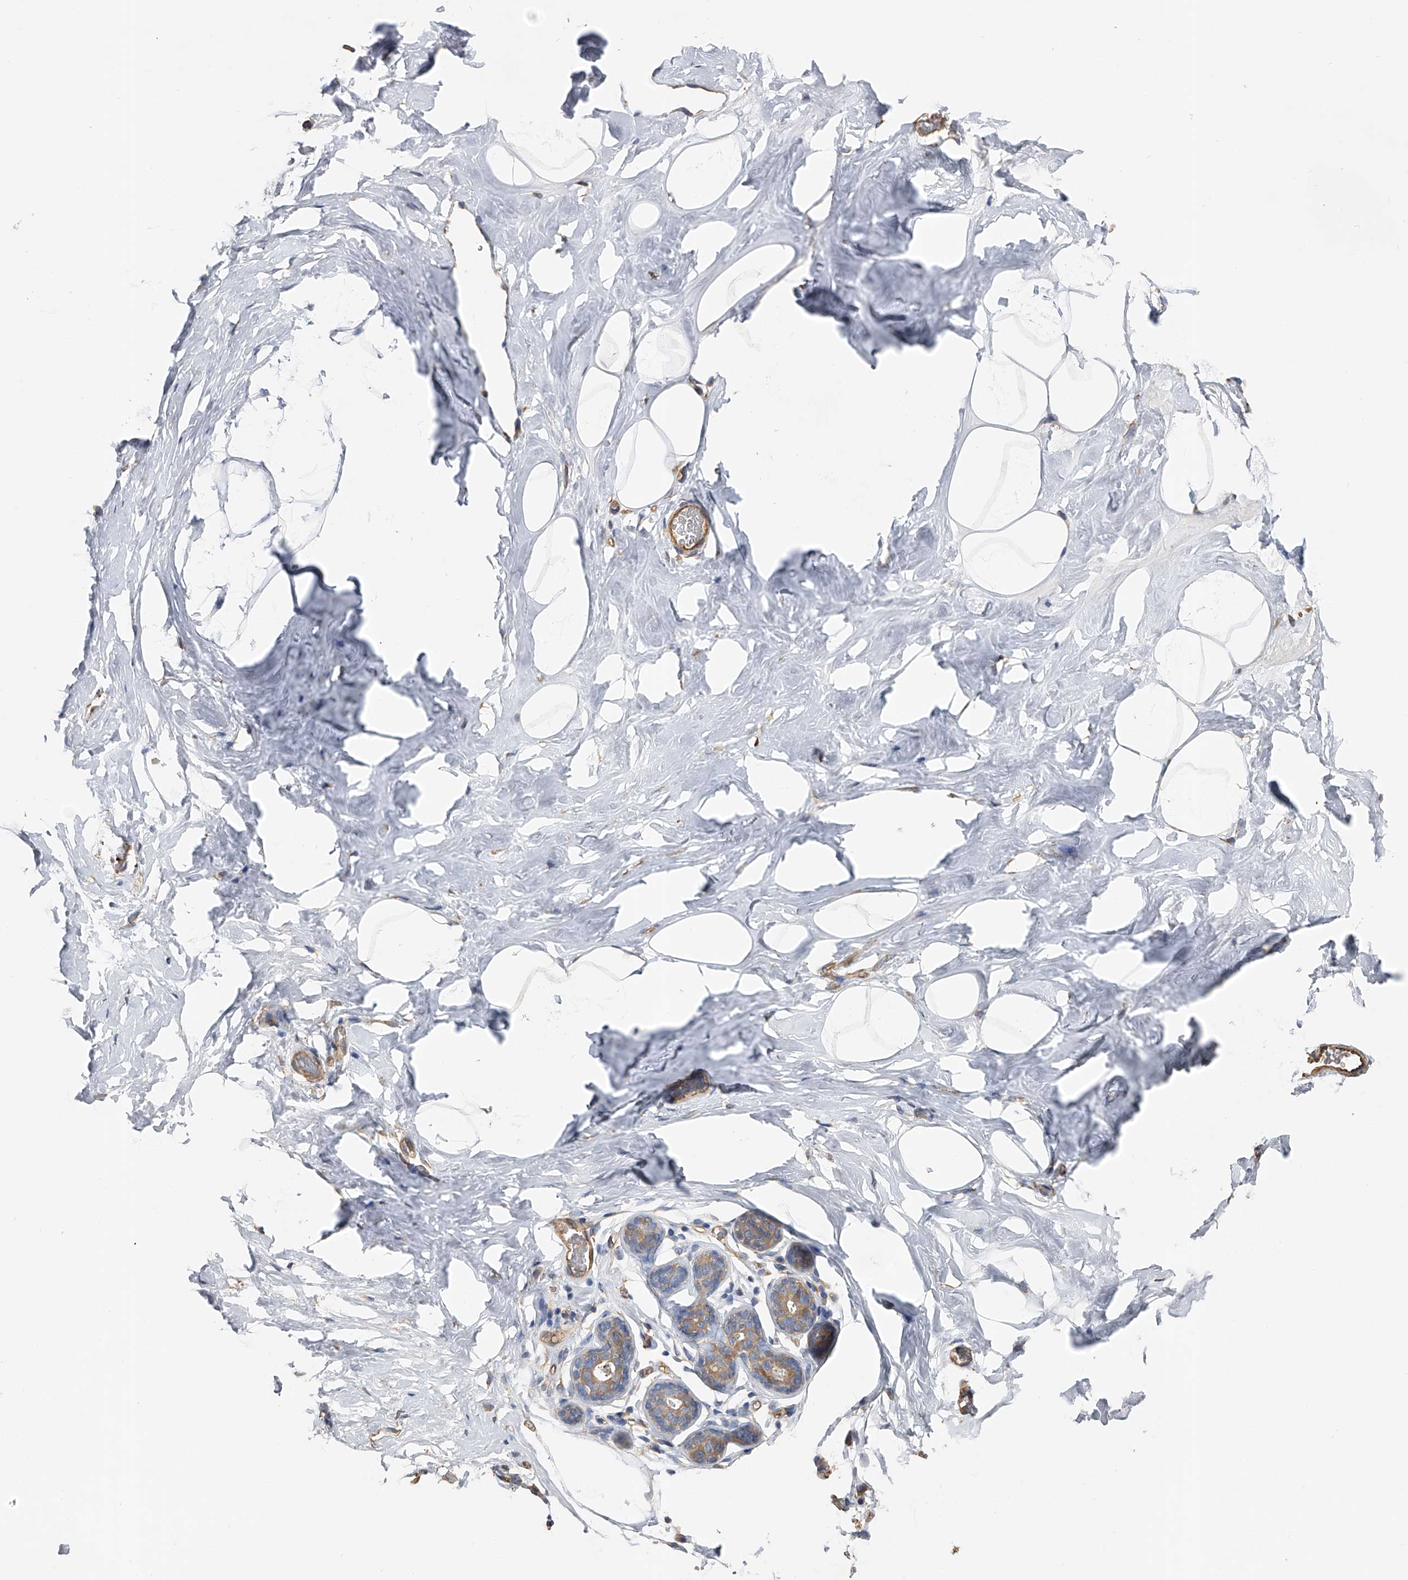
{"staining": {"intensity": "negative", "quantity": "none", "location": "none"}, "tissue": "adipose tissue", "cell_type": "Adipocytes", "image_type": "normal", "snomed": [{"axis": "morphology", "description": "Normal tissue, NOS"}, {"axis": "morphology", "description": "Fibrosis, NOS"}, {"axis": "topography", "description": "Breast"}, {"axis": "topography", "description": "Adipose tissue"}], "caption": "Immunohistochemical staining of benign human adipose tissue displays no significant positivity in adipocytes.", "gene": "RWDD2A", "patient": {"sex": "female", "age": 39}}